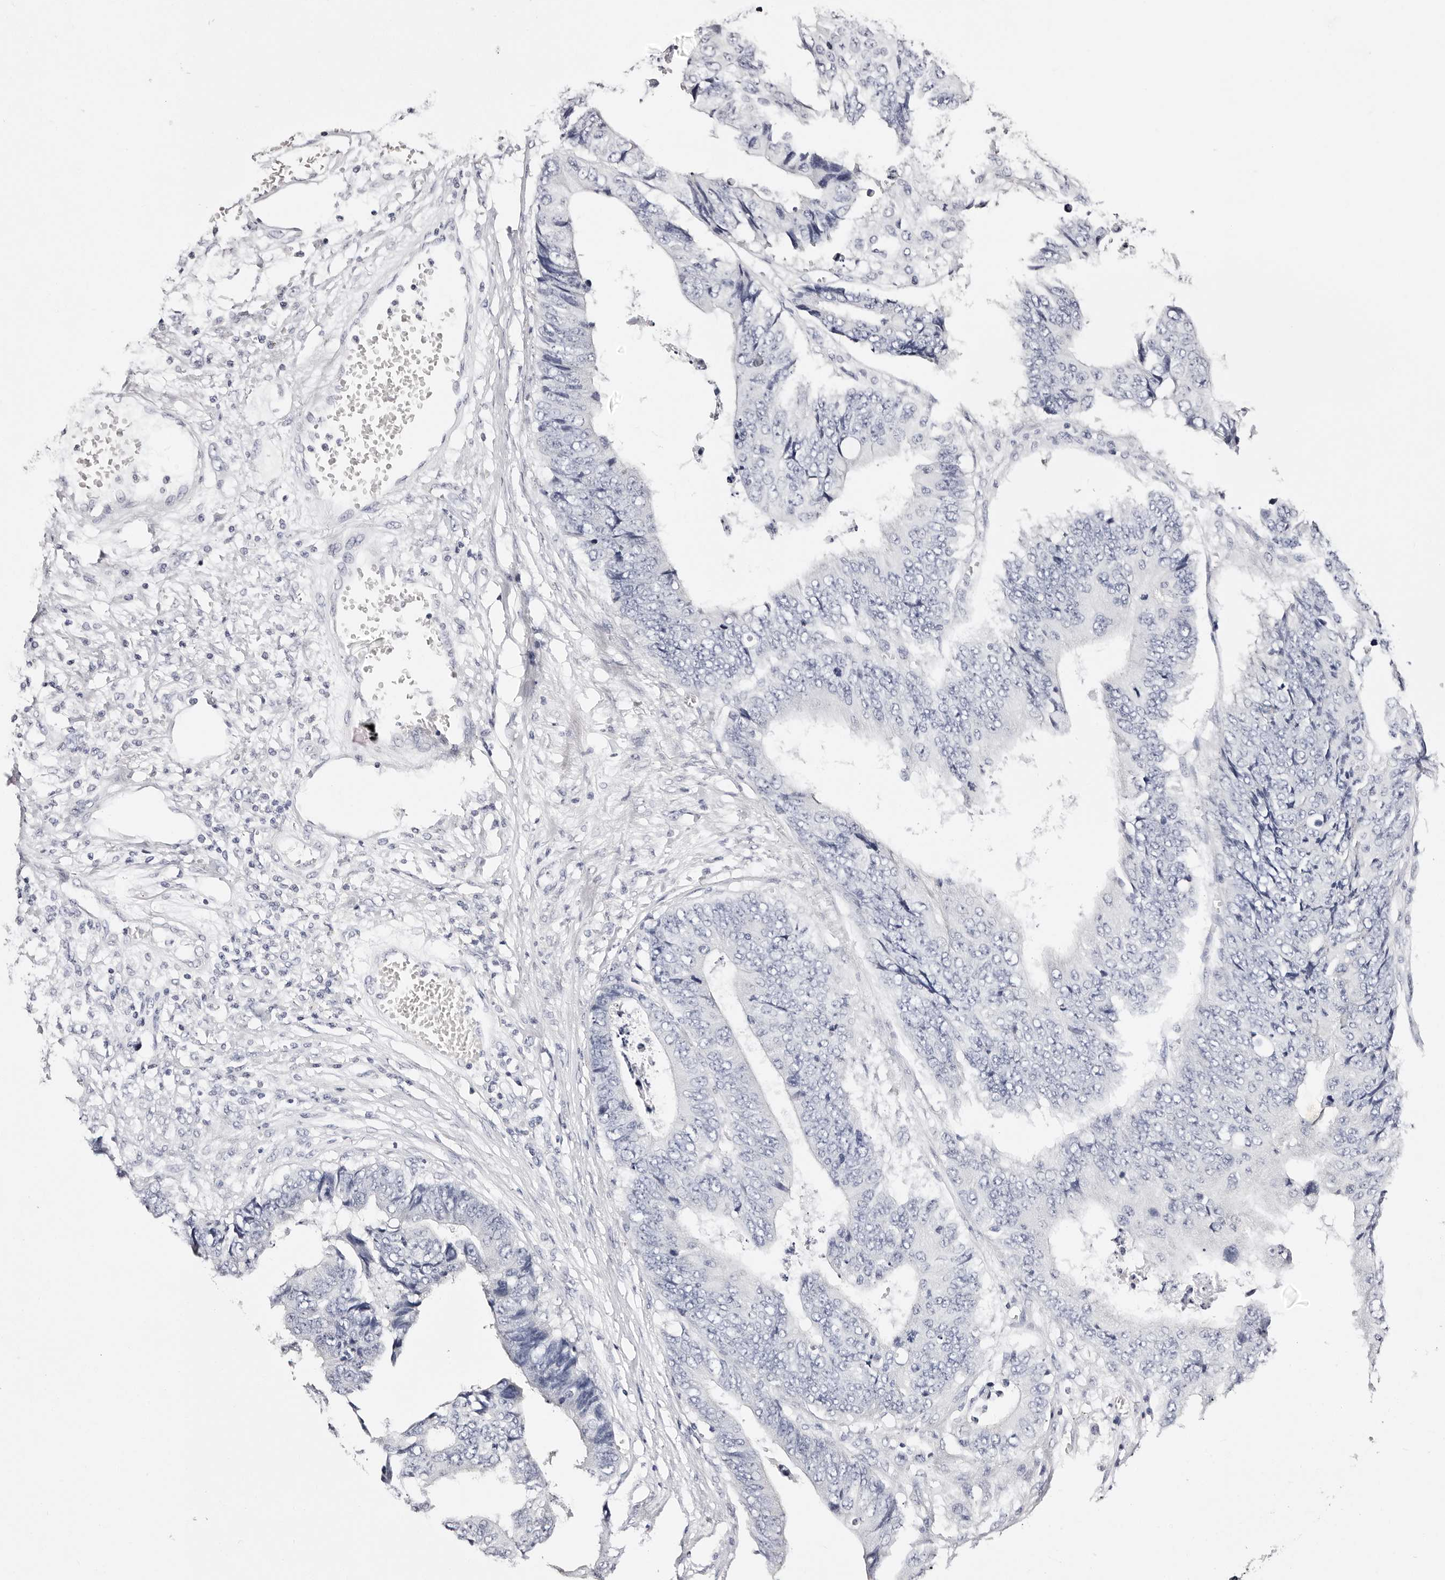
{"staining": {"intensity": "negative", "quantity": "none", "location": "none"}, "tissue": "colorectal cancer", "cell_type": "Tumor cells", "image_type": "cancer", "snomed": [{"axis": "morphology", "description": "Adenocarcinoma, NOS"}, {"axis": "topography", "description": "Rectum"}], "caption": "An immunohistochemistry histopathology image of colorectal cancer is shown. There is no staining in tumor cells of colorectal cancer.", "gene": "ROM1", "patient": {"sex": "male", "age": 84}}